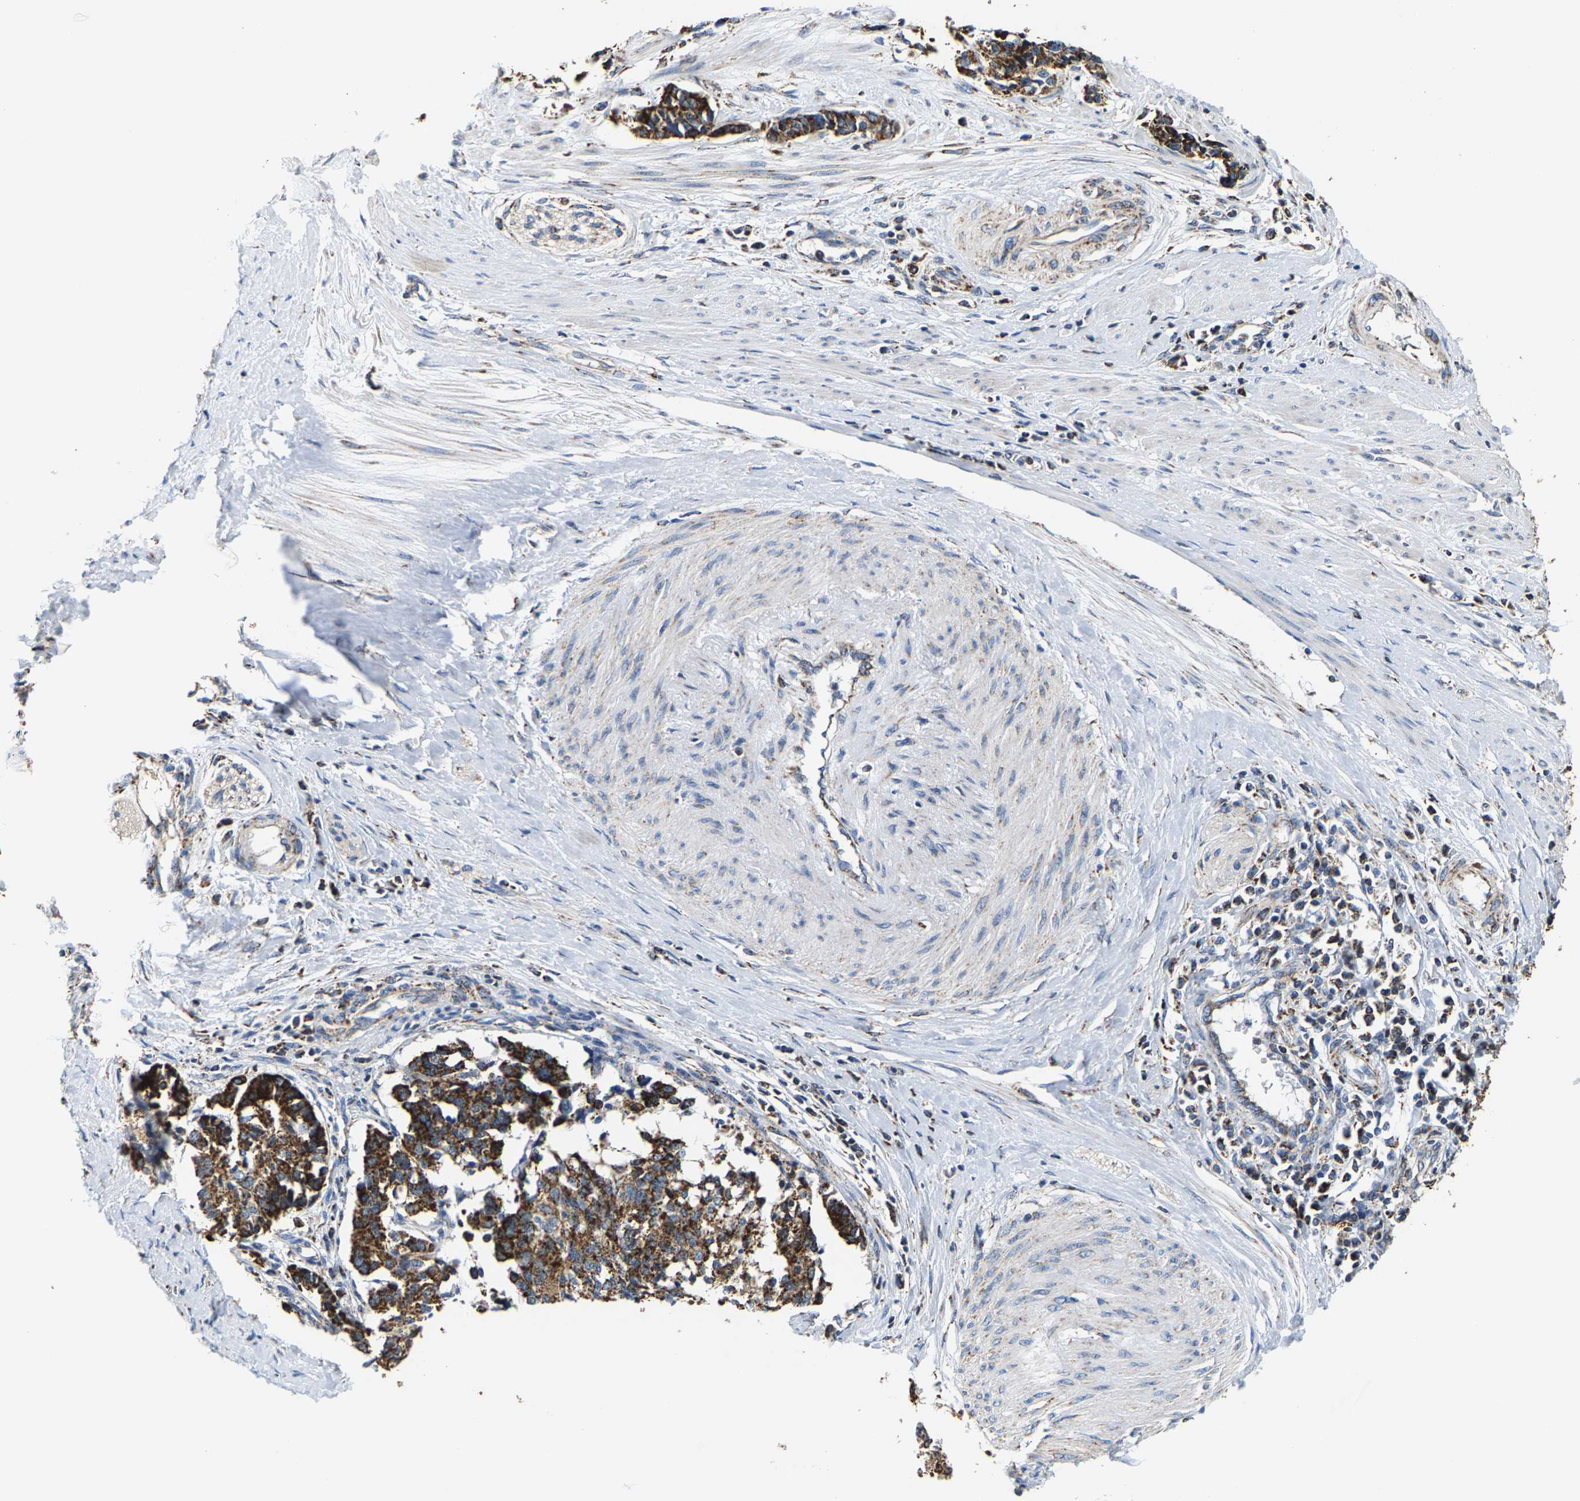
{"staining": {"intensity": "strong", "quantity": ">75%", "location": "cytoplasmic/membranous"}, "tissue": "cervical cancer", "cell_type": "Tumor cells", "image_type": "cancer", "snomed": [{"axis": "morphology", "description": "Squamous cell carcinoma, NOS"}, {"axis": "topography", "description": "Cervix"}], "caption": "An immunohistochemistry micrograph of neoplastic tissue is shown. Protein staining in brown shows strong cytoplasmic/membranous positivity in cervical squamous cell carcinoma within tumor cells. (brown staining indicates protein expression, while blue staining denotes nuclei).", "gene": "SHMT2", "patient": {"sex": "female", "age": 35}}